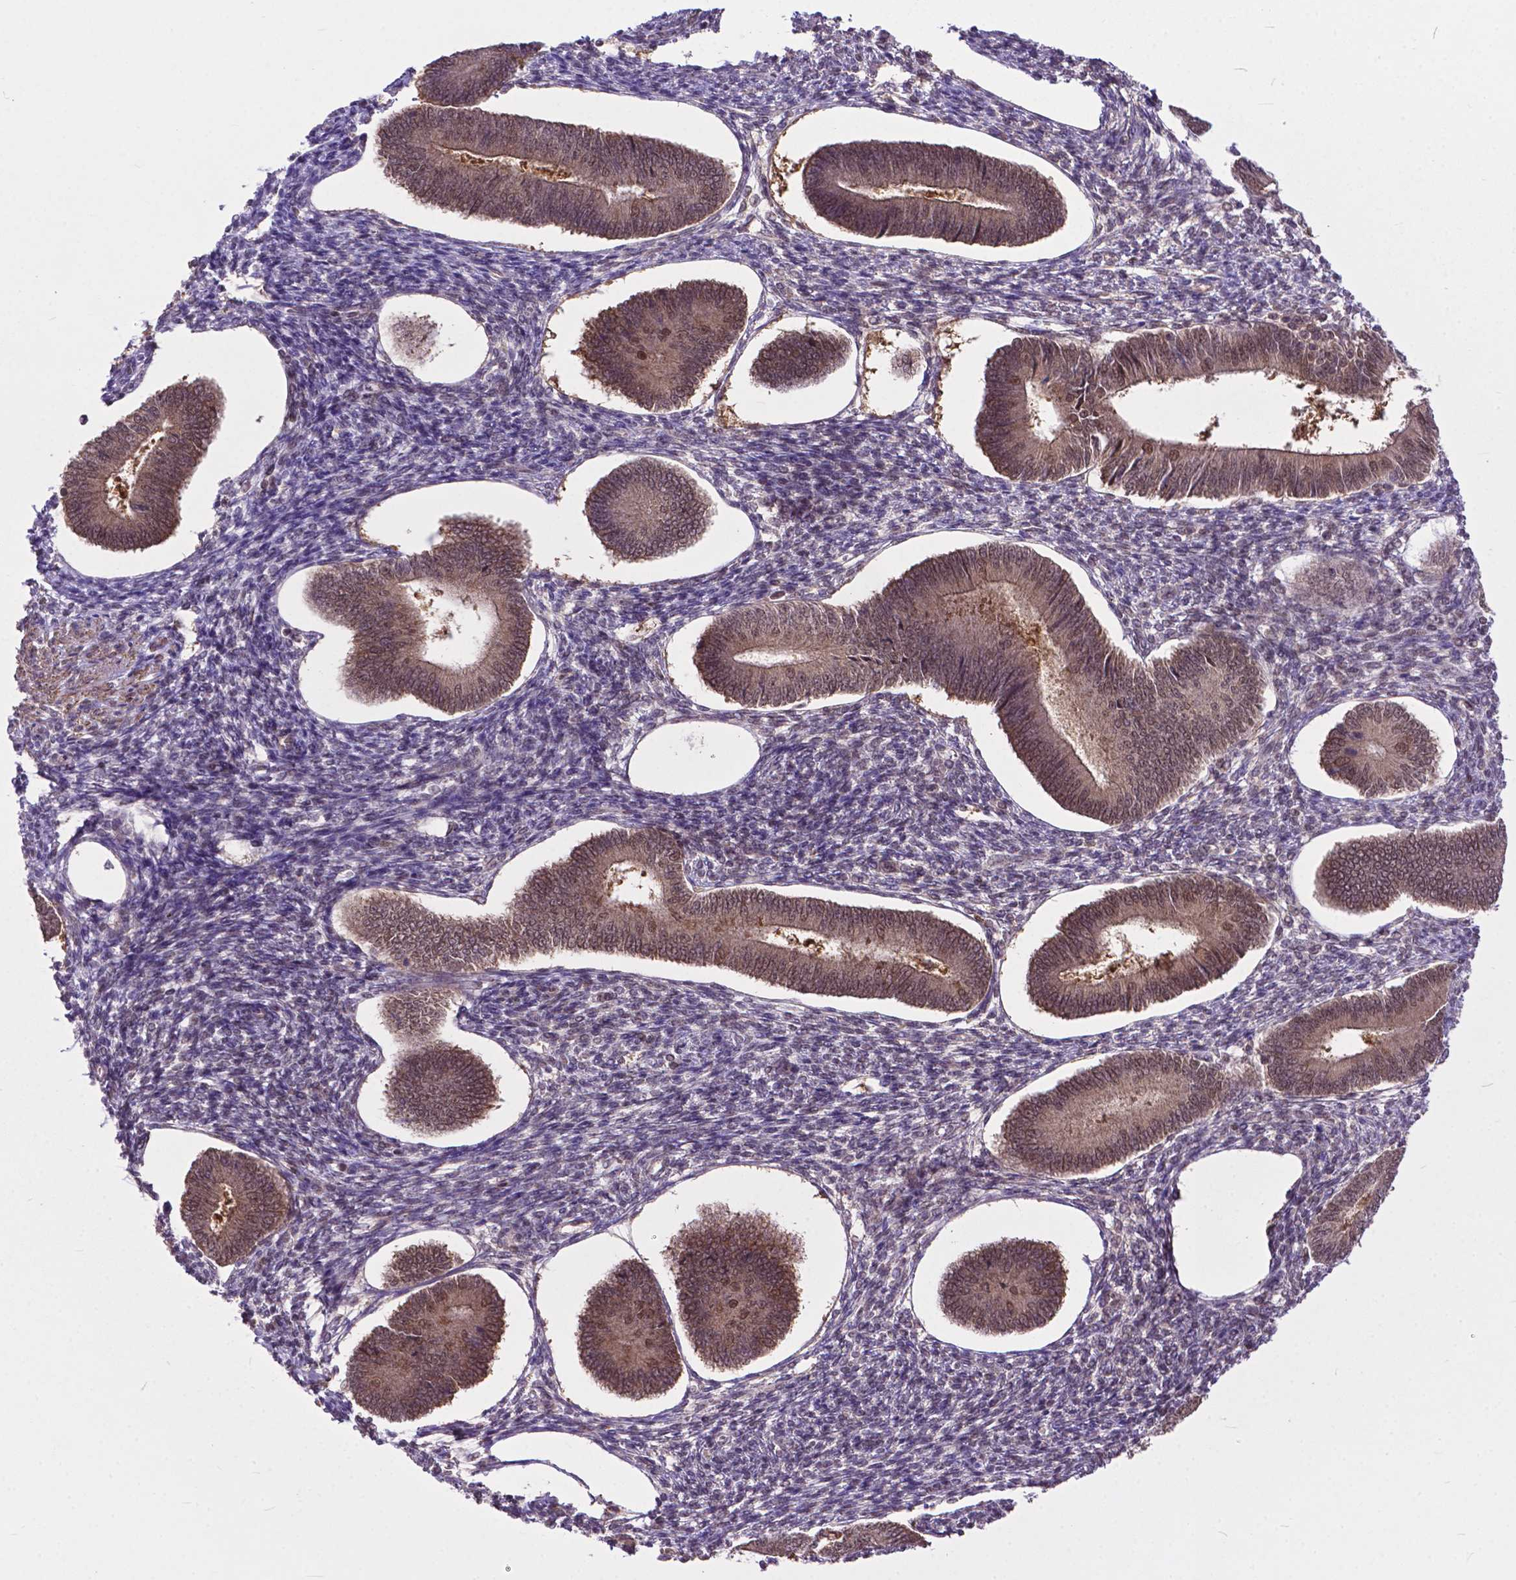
{"staining": {"intensity": "negative", "quantity": "none", "location": "none"}, "tissue": "endometrium", "cell_type": "Cells in endometrial stroma", "image_type": "normal", "snomed": [{"axis": "morphology", "description": "Normal tissue, NOS"}, {"axis": "topography", "description": "Endometrium"}], "caption": "This is an immunohistochemistry histopathology image of benign human endometrium. There is no staining in cells in endometrial stroma.", "gene": "OTUB1", "patient": {"sex": "female", "age": 42}}